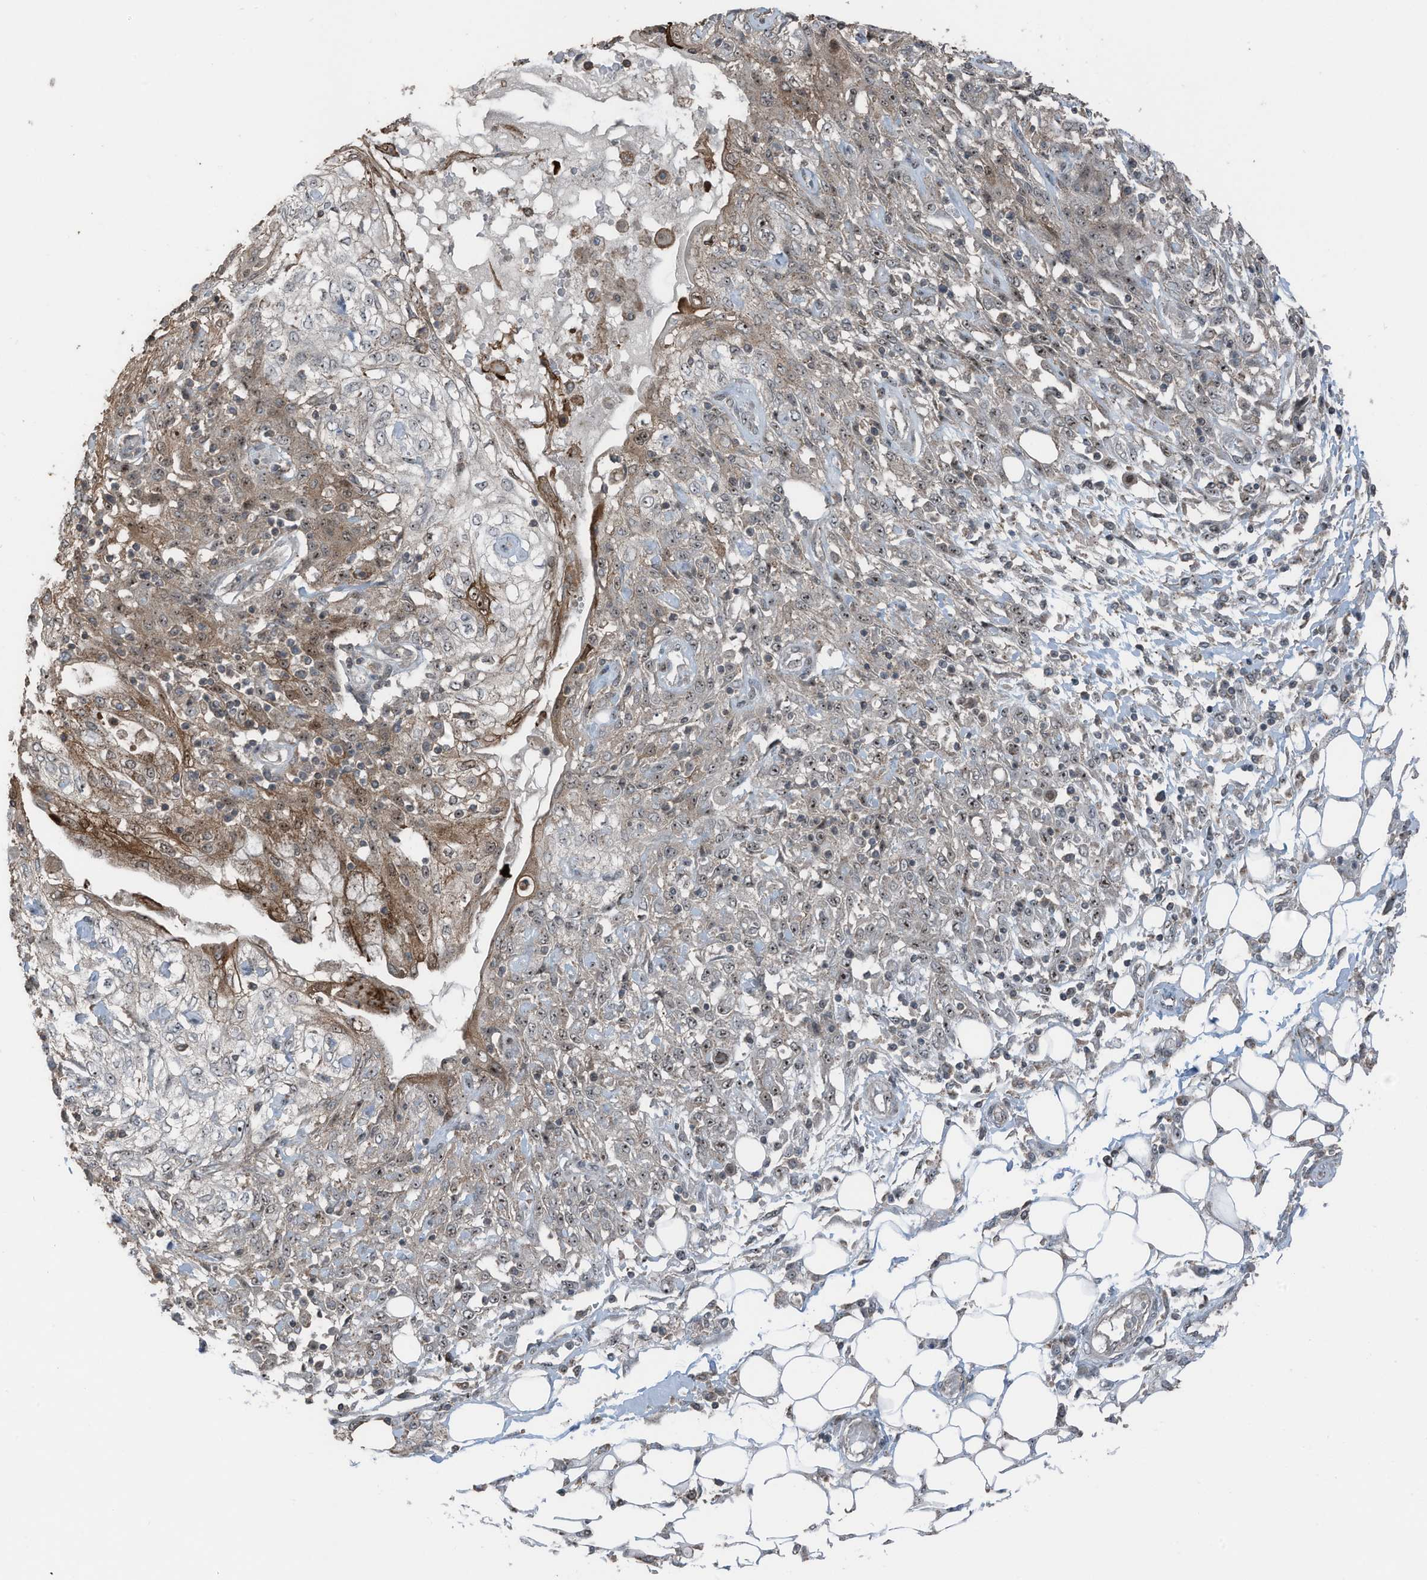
{"staining": {"intensity": "strong", "quantity": "25%-75%", "location": "cytoplasmic/membranous,nuclear"}, "tissue": "skin cancer", "cell_type": "Tumor cells", "image_type": "cancer", "snomed": [{"axis": "morphology", "description": "Squamous cell carcinoma, NOS"}, {"axis": "morphology", "description": "Squamous cell carcinoma, metastatic, NOS"}, {"axis": "topography", "description": "Skin"}, {"axis": "topography", "description": "Lymph node"}], "caption": "Strong cytoplasmic/membranous and nuclear expression for a protein is appreciated in about 25%-75% of tumor cells of skin cancer (metastatic squamous cell carcinoma) using IHC.", "gene": "UTP3", "patient": {"sex": "male", "age": 75}}